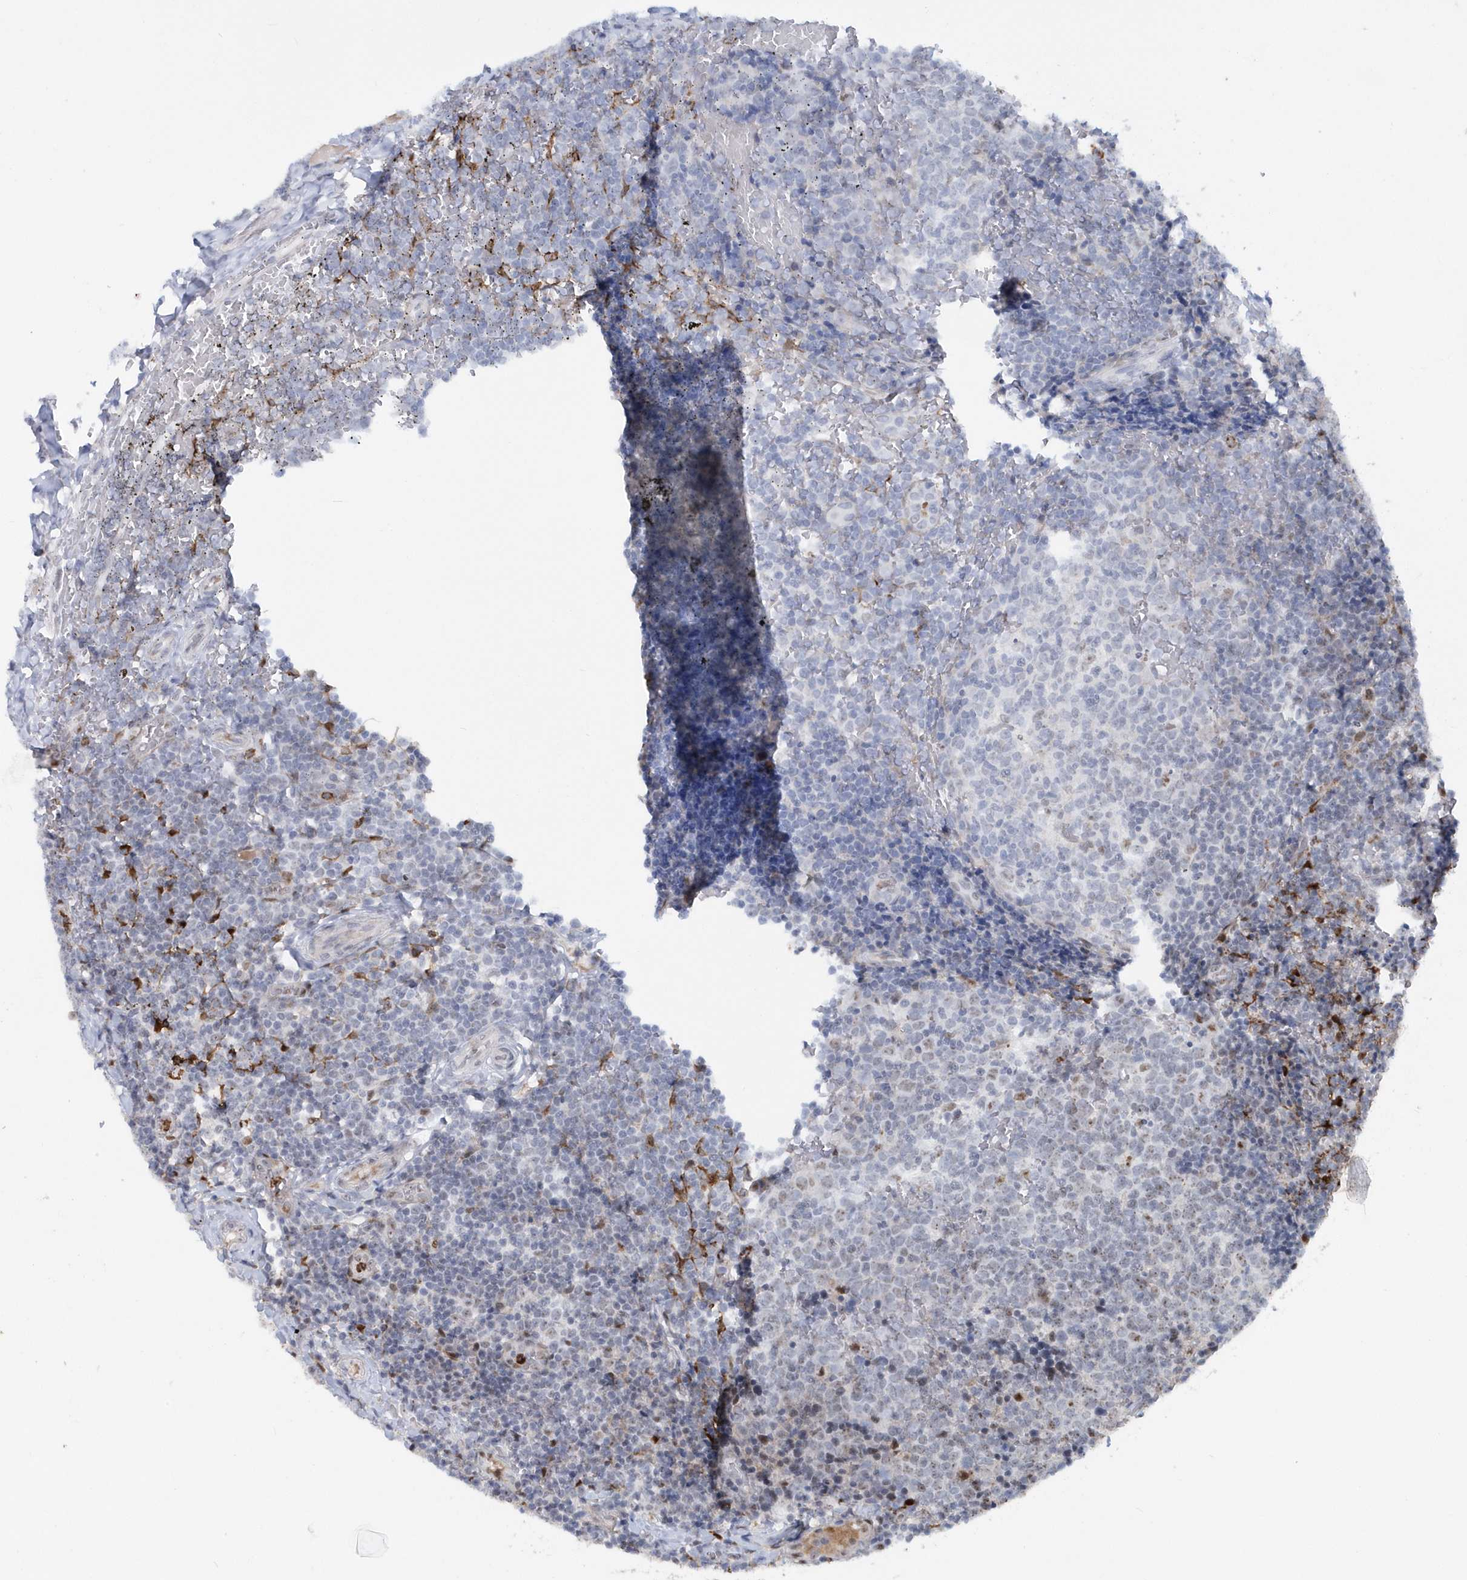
{"staining": {"intensity": "negative", "quantity": "none", "location": "none"}, "tissue": "tonsil", "cell_type": "Germinal center cells", "image_type": "normal", "snomed": [{"axis": "morphology", "description": "Normal tissue, NOS"}, {"axis": "topography", "description": "Tonsil"}], "caption": "Immunohistochemistry of benign tonsil demonstrates no staining in germinal center cells.", "gene": "ASCL4", "patient": {"sex": "female", "age": 19}}